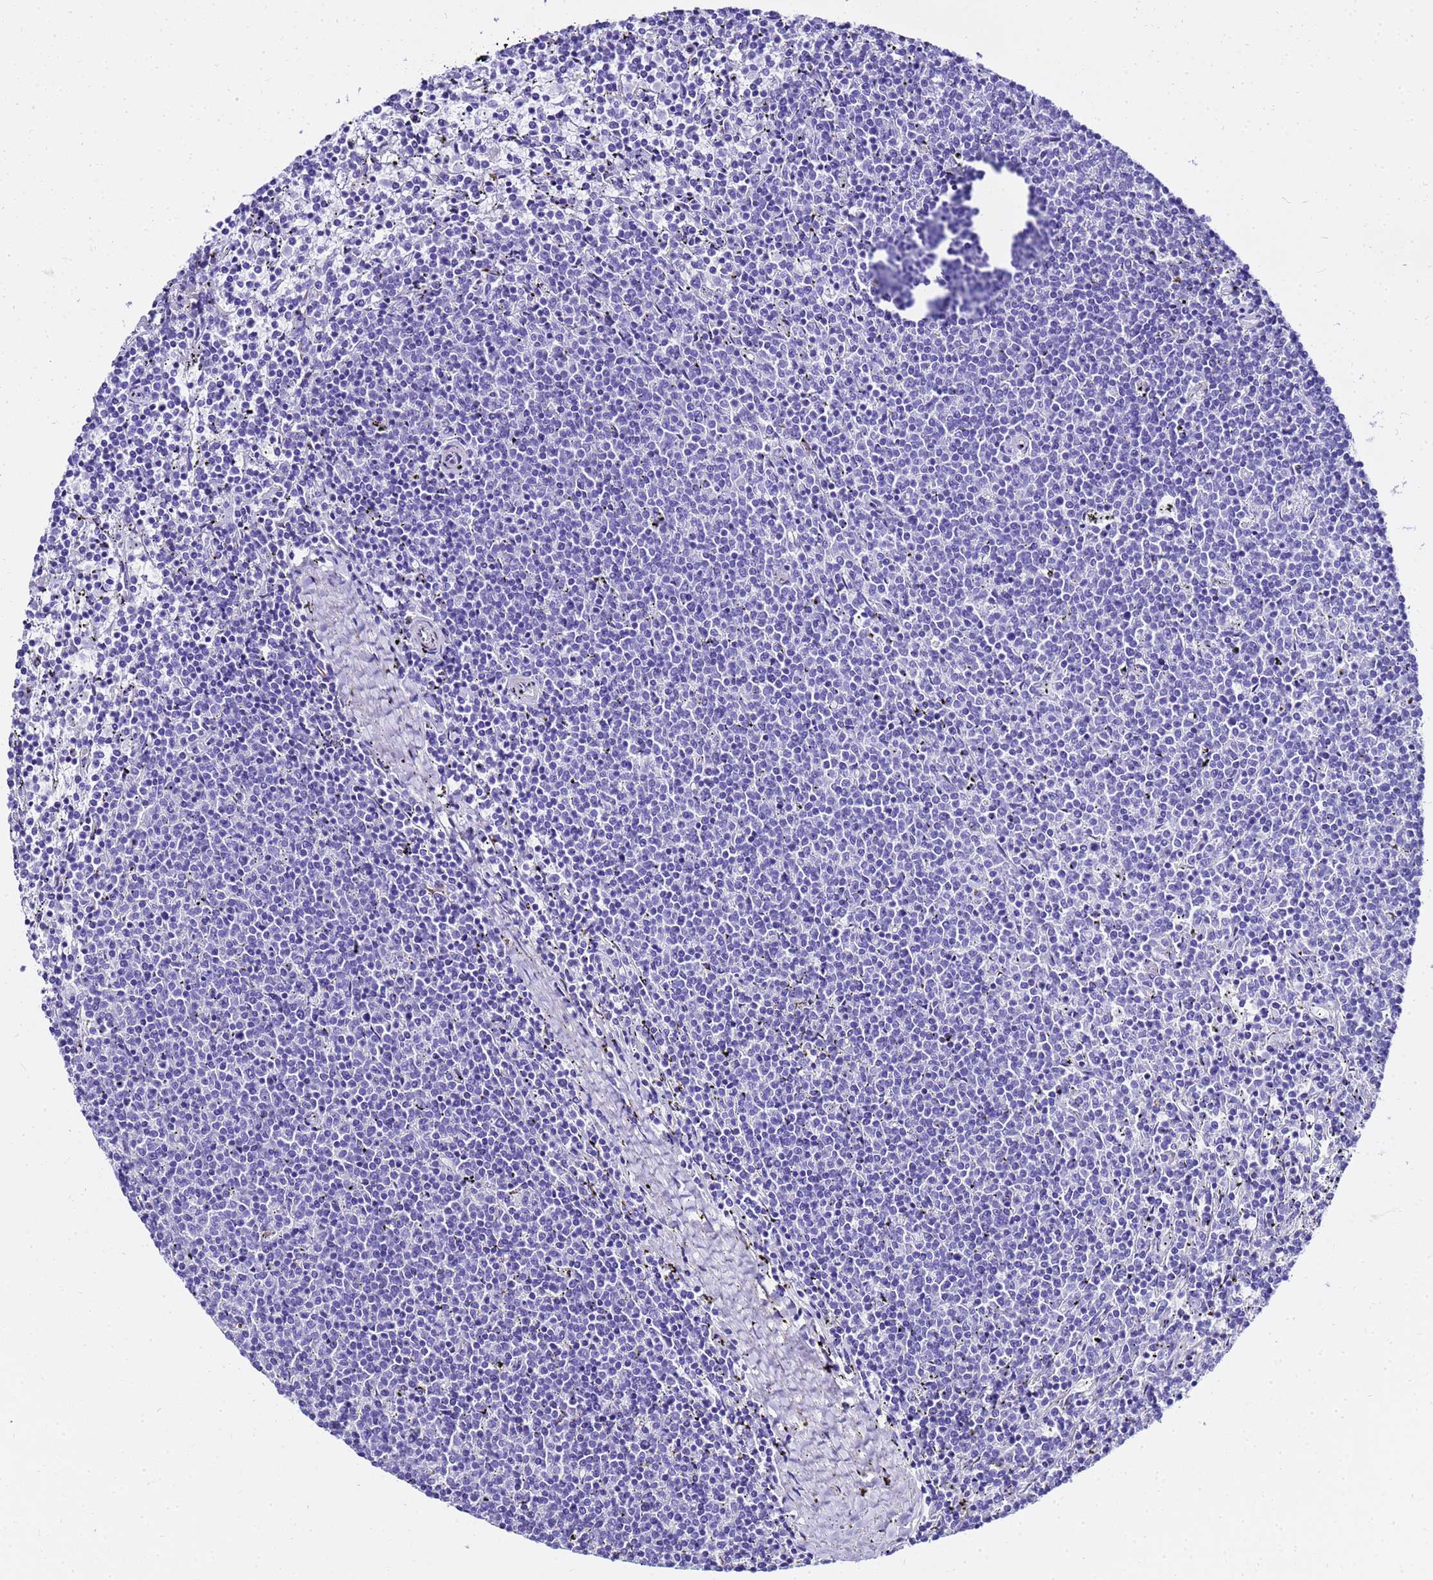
{"staining": {"intensity": "negative", "quantity": "none", "location": "none"}, "tissue": "lymphoma", "cell_type": "Tumor cells", "image_type": "cancer", "snomed": [{"axis": "morphology", "description": "Malignant lymphoma, non-Hodgkin's type, Low grade"}, {"axis": "topography", "description": "Spleen"}], "caption": "Immunohistochemistry image of human lymphoma stained for a protein (brown), which displays no positivity in tumor cells.", "gene": "HSPB6", "patient": {"sex": "female", "age": 50}}